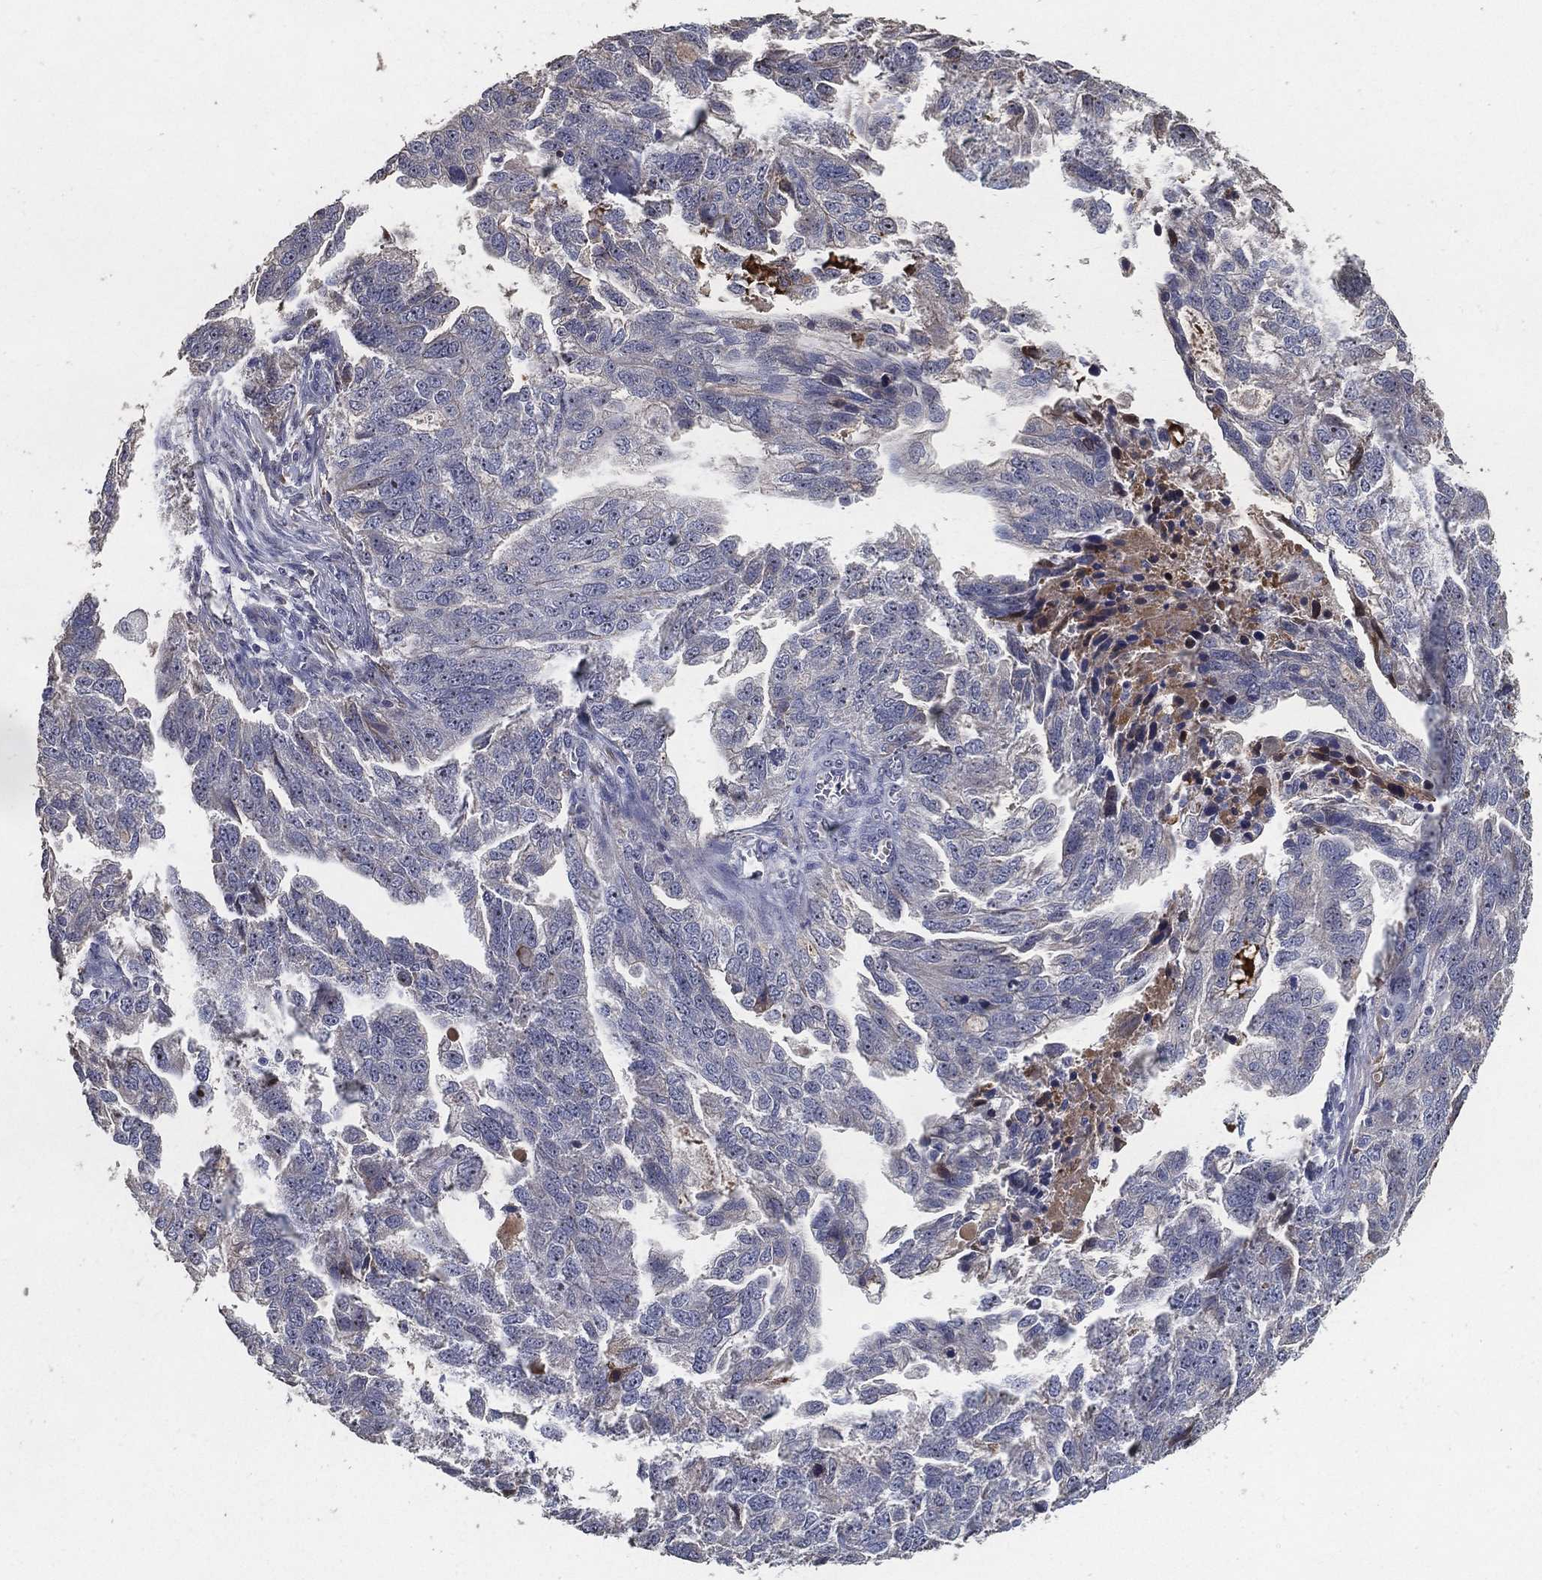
{"staining": {"intensity": "negative", "quantity": "none", "location": "none"}, "tissue": "ovarian cancer", "cell_type": "Tumor cells", "image_type": "cancer", "snomed": [{"axis": "morphology", "description": "Cystadenocarcinoma, serous, NOS"}, {"axis": "topography", "description": "Ovary"}], "caption": "This is an IHC micrograph of serous cystadenocarcinoma (ovarian). There is no expression in tumor cells.", "gene": "EFNA1", "patient": {"sex": "female", "age": 51}}